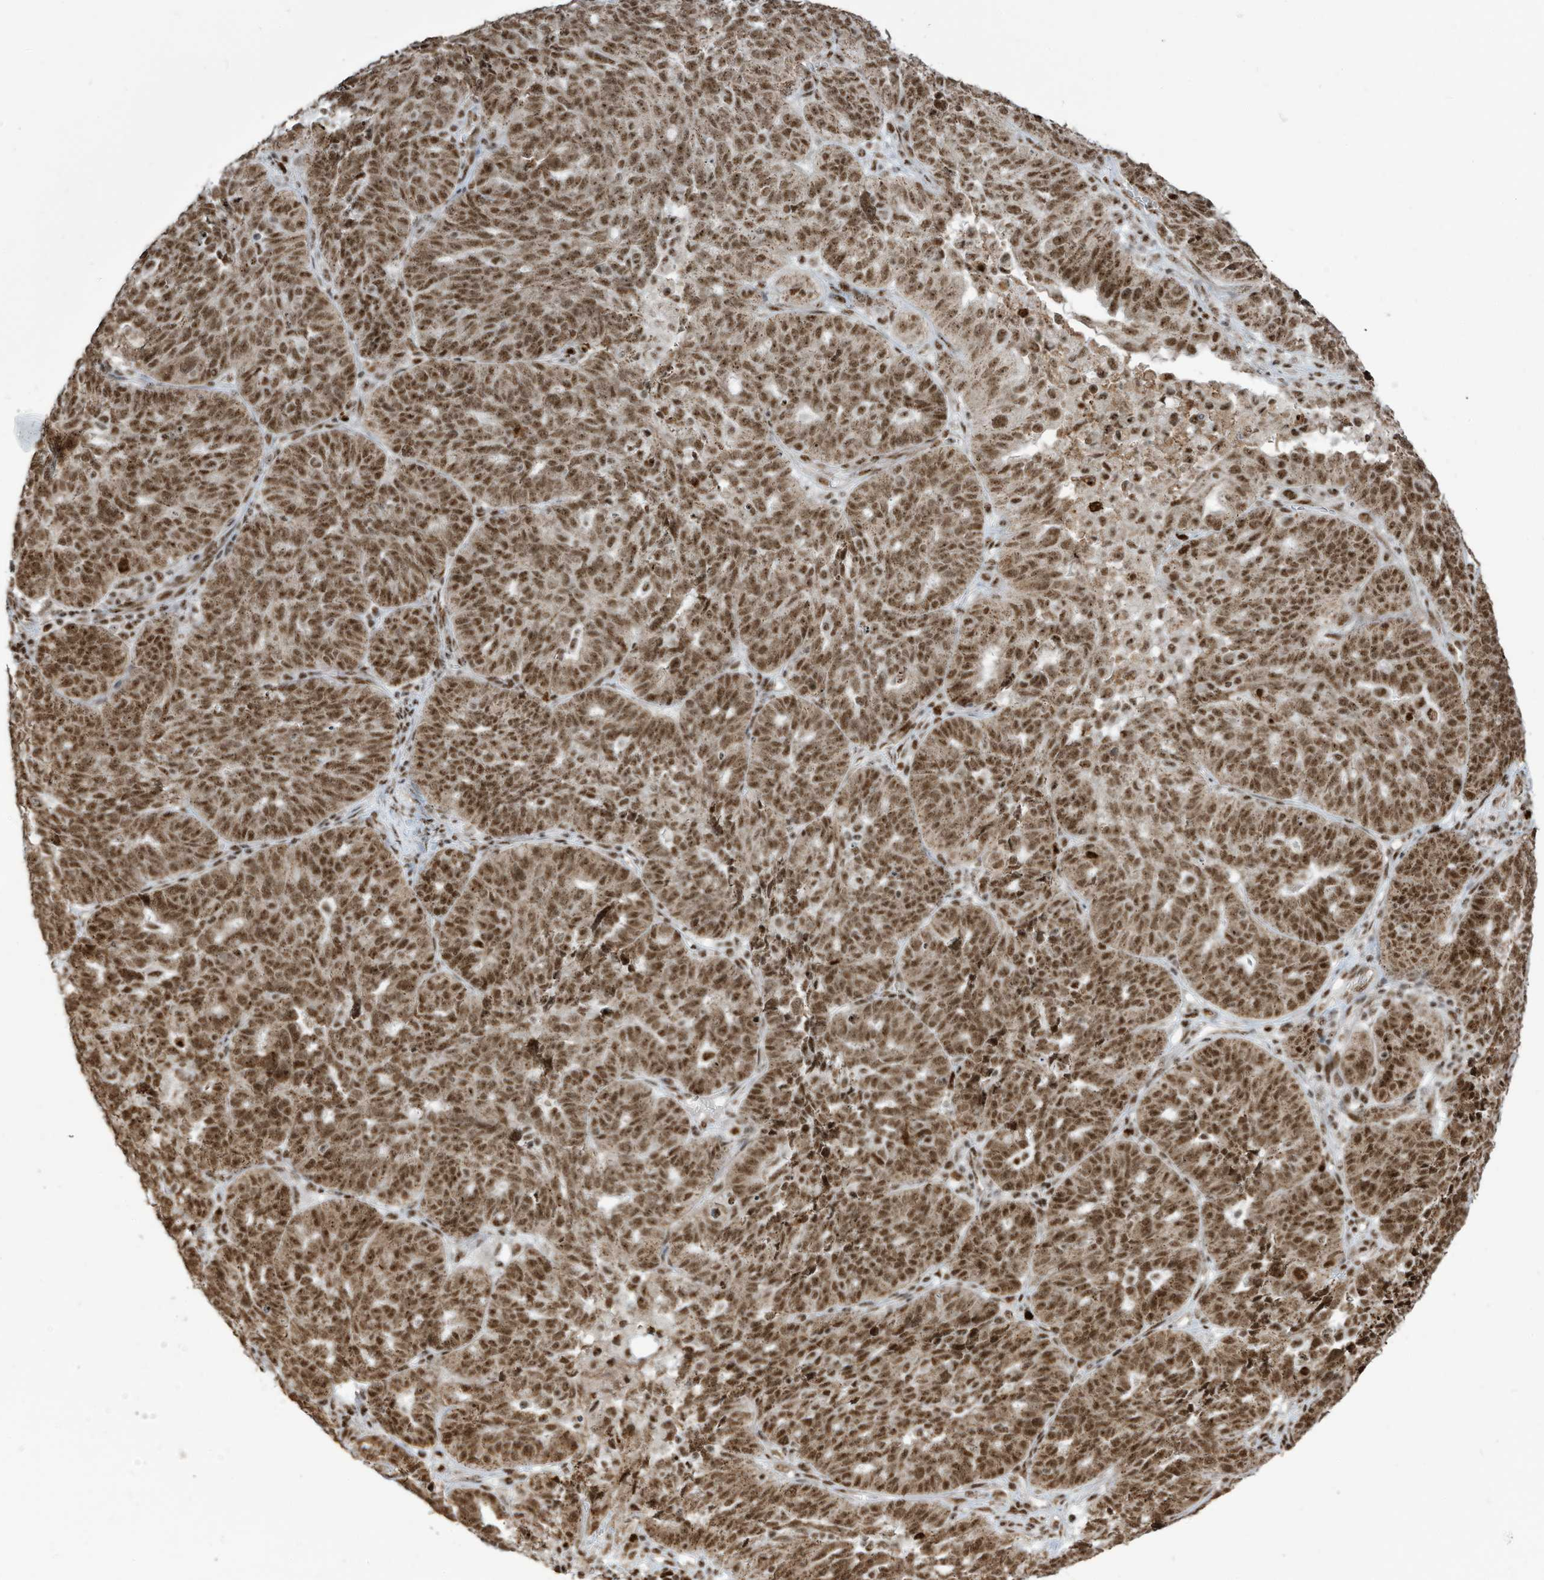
{"staining": {"intensity": "moderate", "quantity": ">75%", "location": "nuclear"}, "tissue": "ovarian cancer", "cell_type": "Tumor cells", "image_type": "cancer", "snomed": [{"axis": "morphology", "description": "Cystadenocarcinoma, serous, NOS"}, {"axis": "topography", "description": "Ovary"}], "caption": "DAB (3,3'-diaminobenzidine) immunohistochemical staining of ovarian serous cystadenocarcinoma exhibits moderate nuclear protein expression in about >75% of tumor cells.", "gene": "LBH", "patient": {"sex": "female", "age": 59}}